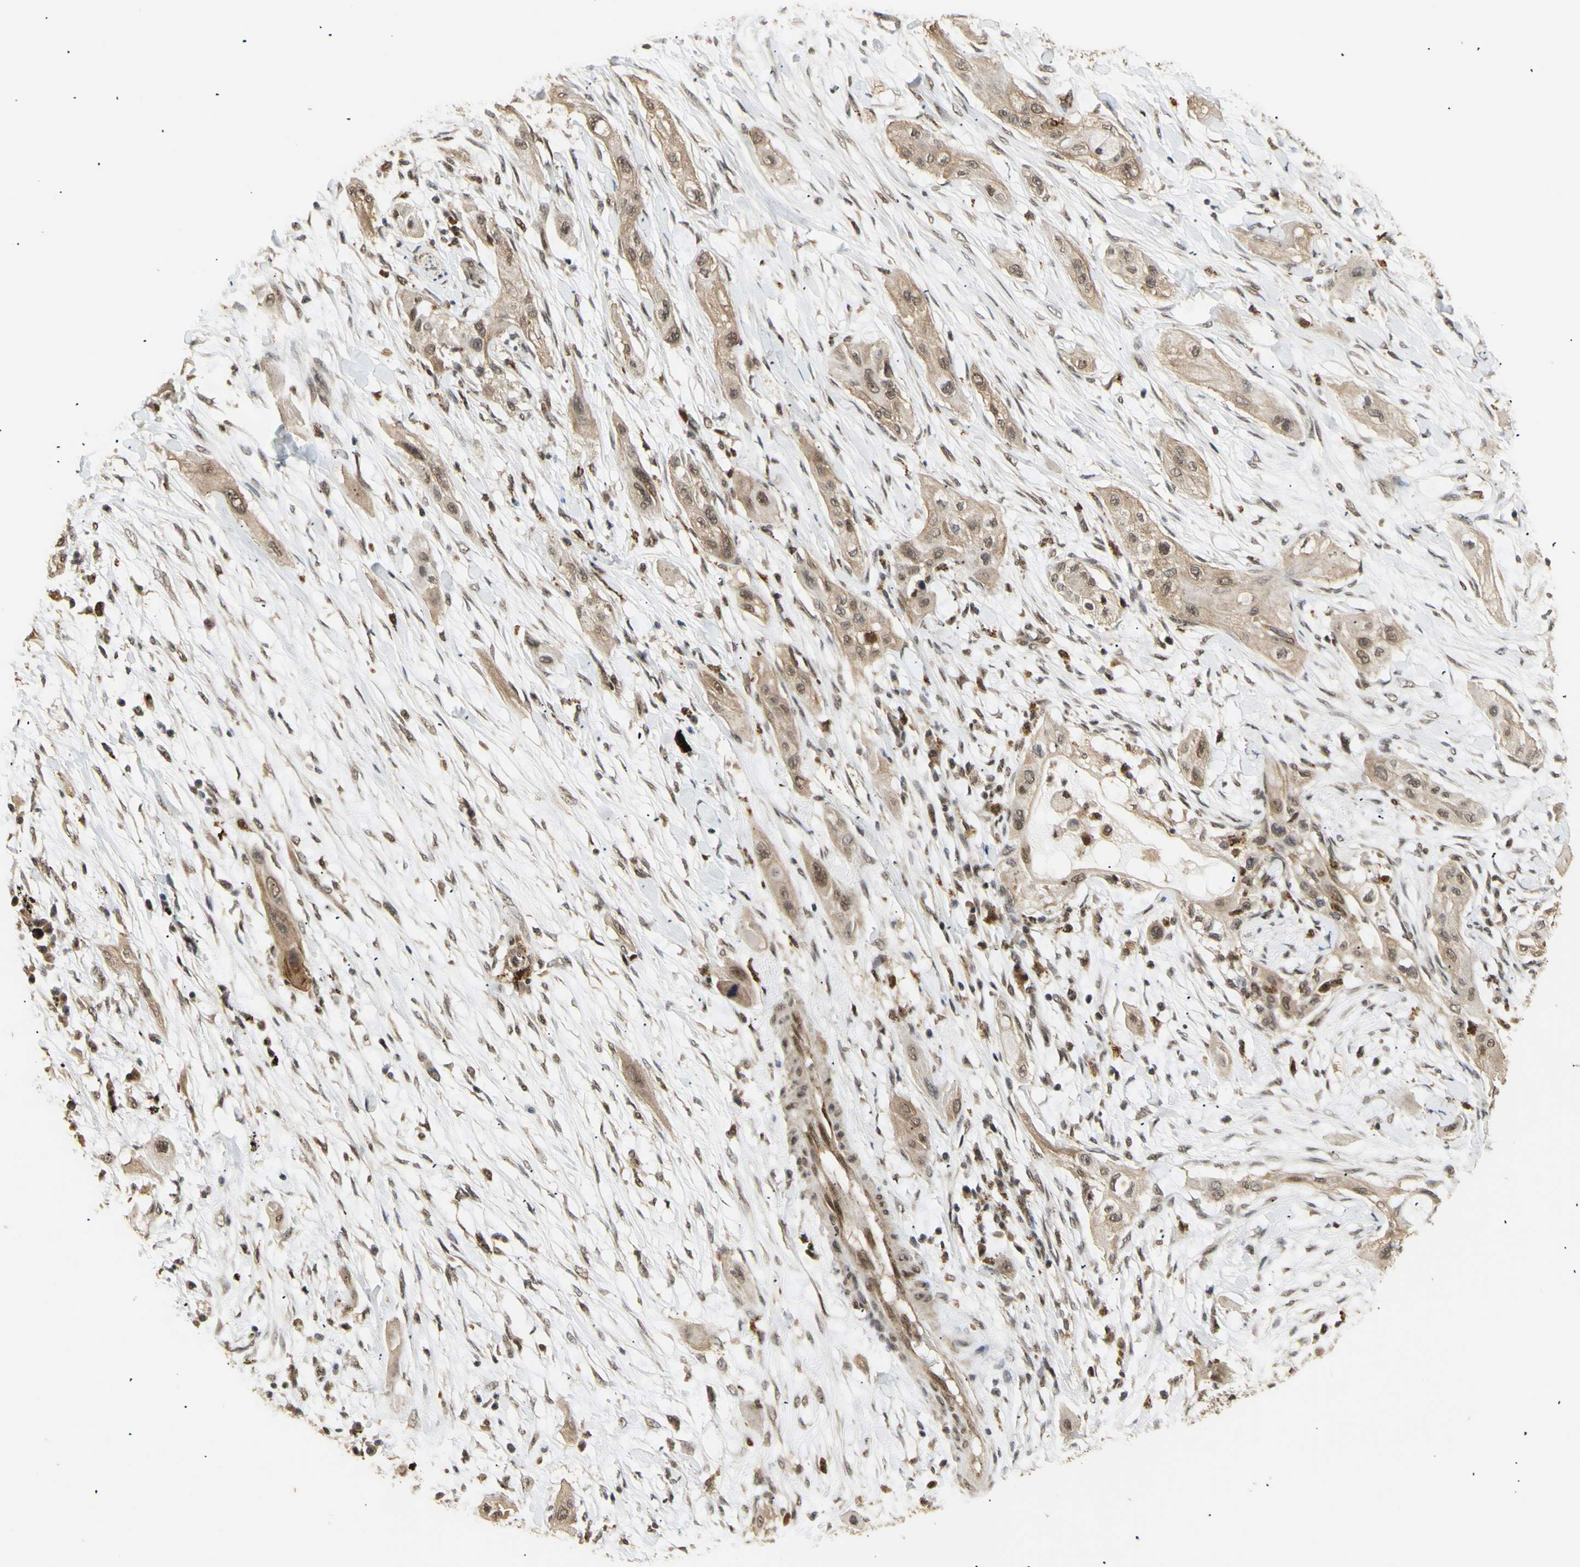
{"staining": {"intensity": "weak", "quantity": ">75%", "location": "cytoplasmic/membranous,nuclear"}, "tissue": "lung cancer", "cell_type": "Tumor cells", "image_type": "cancer", "snomed": [{"axis": "morphology", "description": "Squamous cell carcinoma, NOS"}, {"axis": "topography", "description": "Lung"}], "caption": "DAB immunohistochemical staining of lung cancer (squamous cell carcinoma) exhibits weak cytoplasmic/membranous and nuclear protein positivity in approximately >75% of tumor cells. Using DAB (brown) and hematoxylin (blue) stains, captured at high magnification using brightfield microscopy.", "gene": "GTF2E2", "patient": {"sex": "female", "age": 47}}